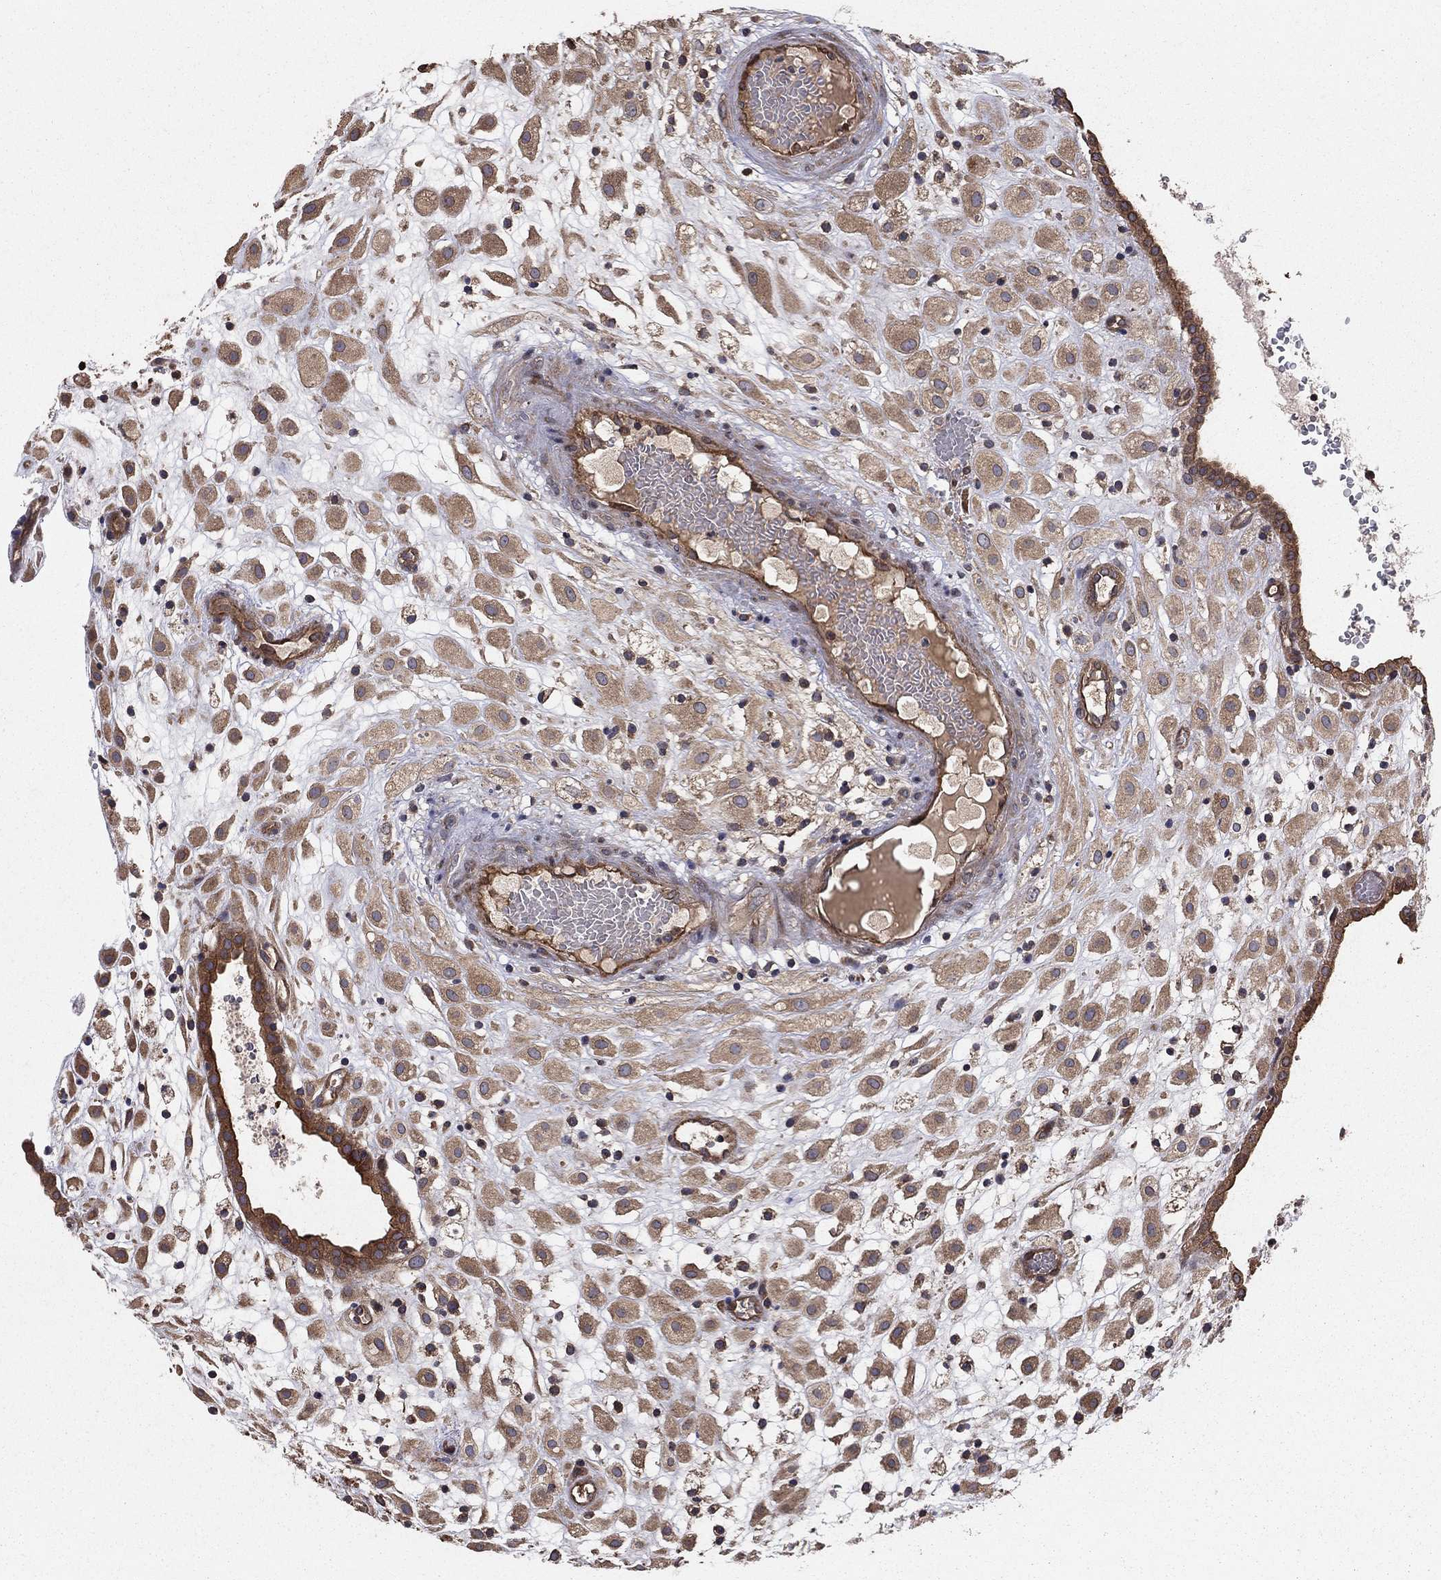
{"staining": {"intensity": "moderate", "quantity": "25%-75%", "location": "cytoplasmic/membranous"}, "tissue": "placenta", "cell_type": "Decidual cells", "image_type": "normal", "snomed": [{"axis": "morphology", "description": "Normal tissue, NOS"}, {"axis": "topography", "description": "Placenta"}], "caption": "Protein staining of unremarkable placenta demonstrates moderate cytoplasmic/membranous positivity in about 25%-75% of decidual cells. Using DAB (brown) and hematoxylin (blue) stains, captured at high magnification using brightfield microscopy.", "gene": "BABAM2", "patient": {"sex": "female", "age": 24}}